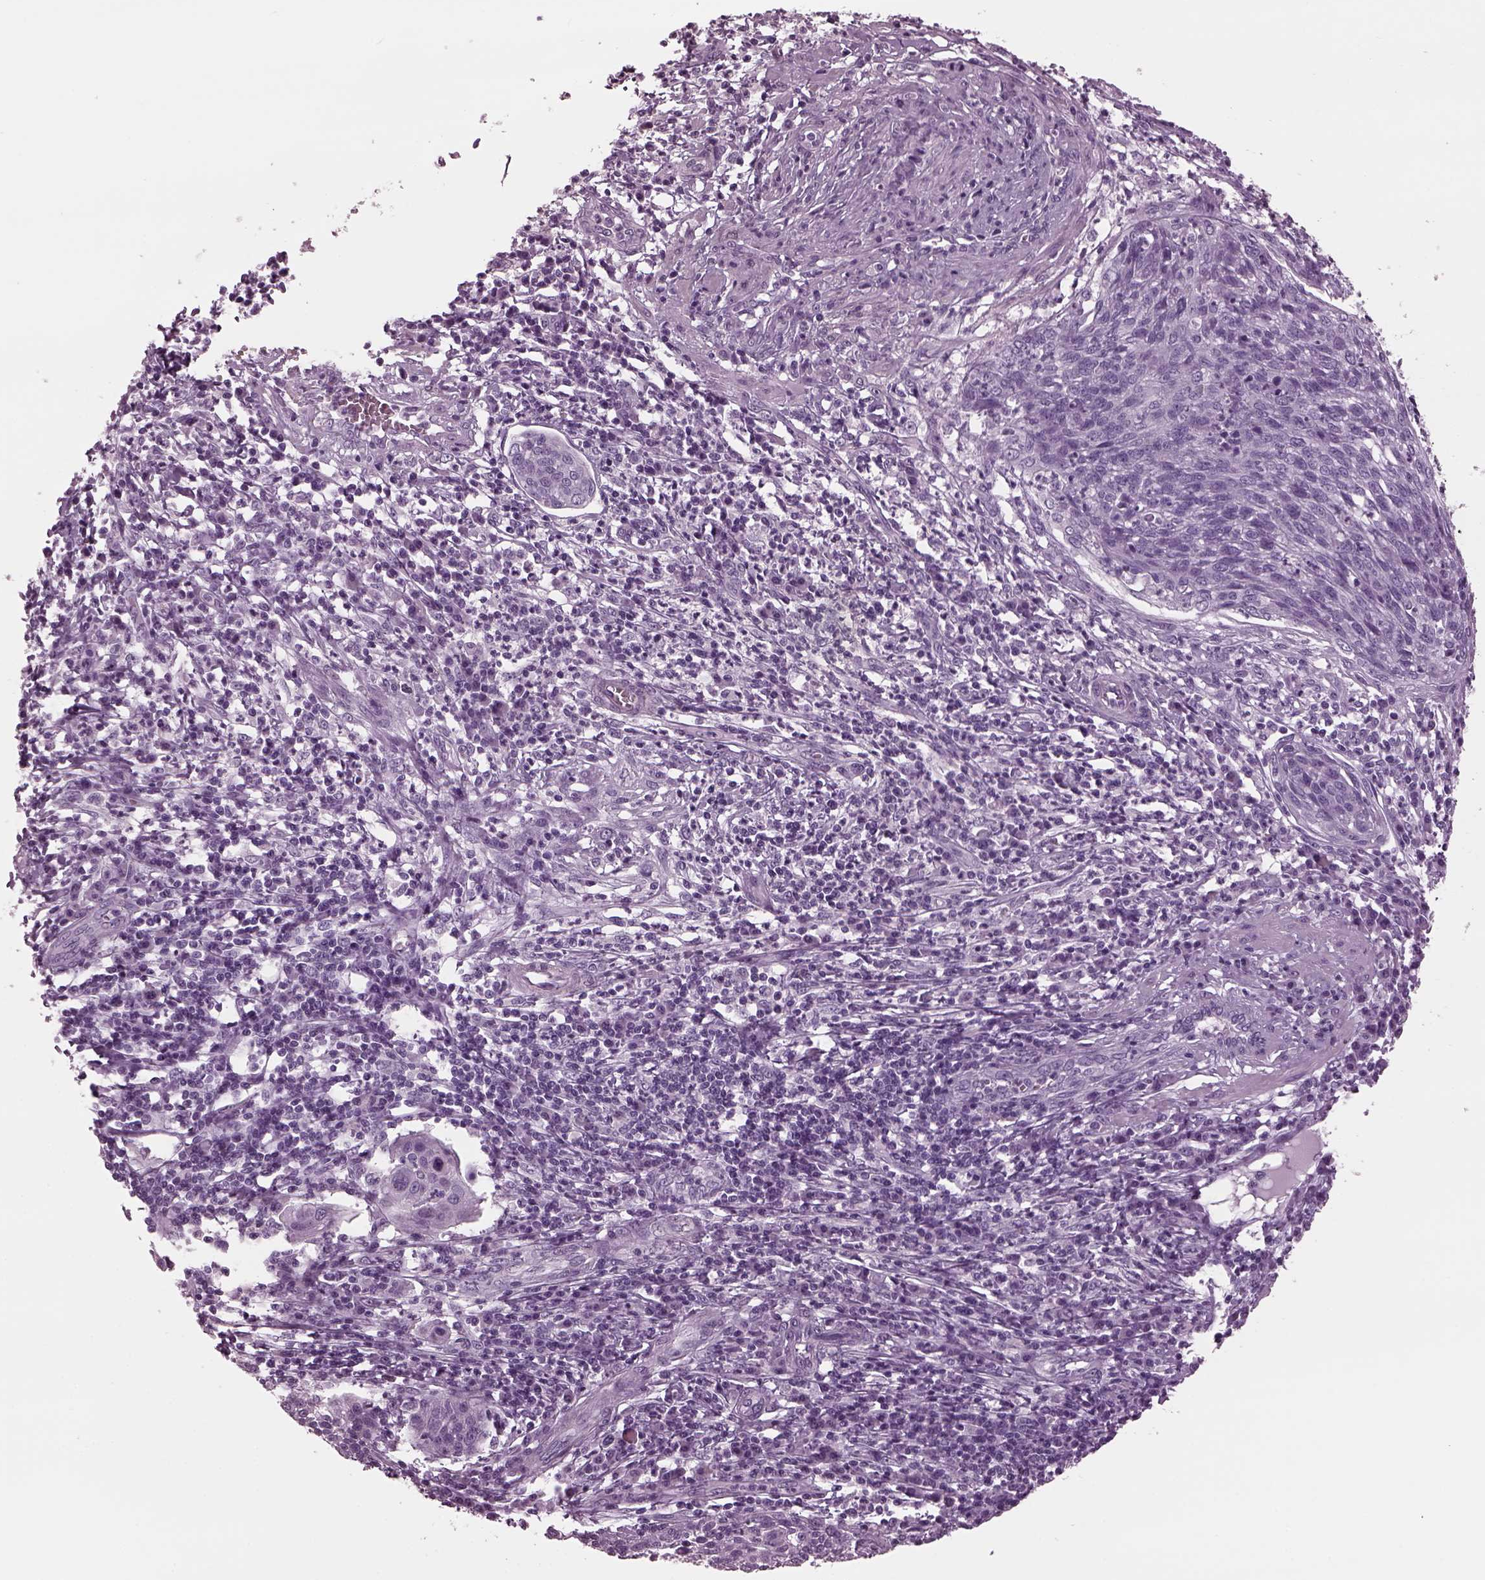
{"staining": {"intensity": "negative", "quantity": "none", "location": "none"}, "tissue": "cervical cancer", "cell_type": "Tumor cells", "image_type": "cancer", "snomed": [{"axis": "morphology", "description": "Squamous cell carcinoma, NOS"}, {"axis": "topography", "description": "Cervix"}], "caption": "A photomicrograph of human cervical cancer (squamous cell carcinoma) is negative for staining in tumor cells.", "gene": "TPPP2", "patient": {"sex": "female", "age": 34}}